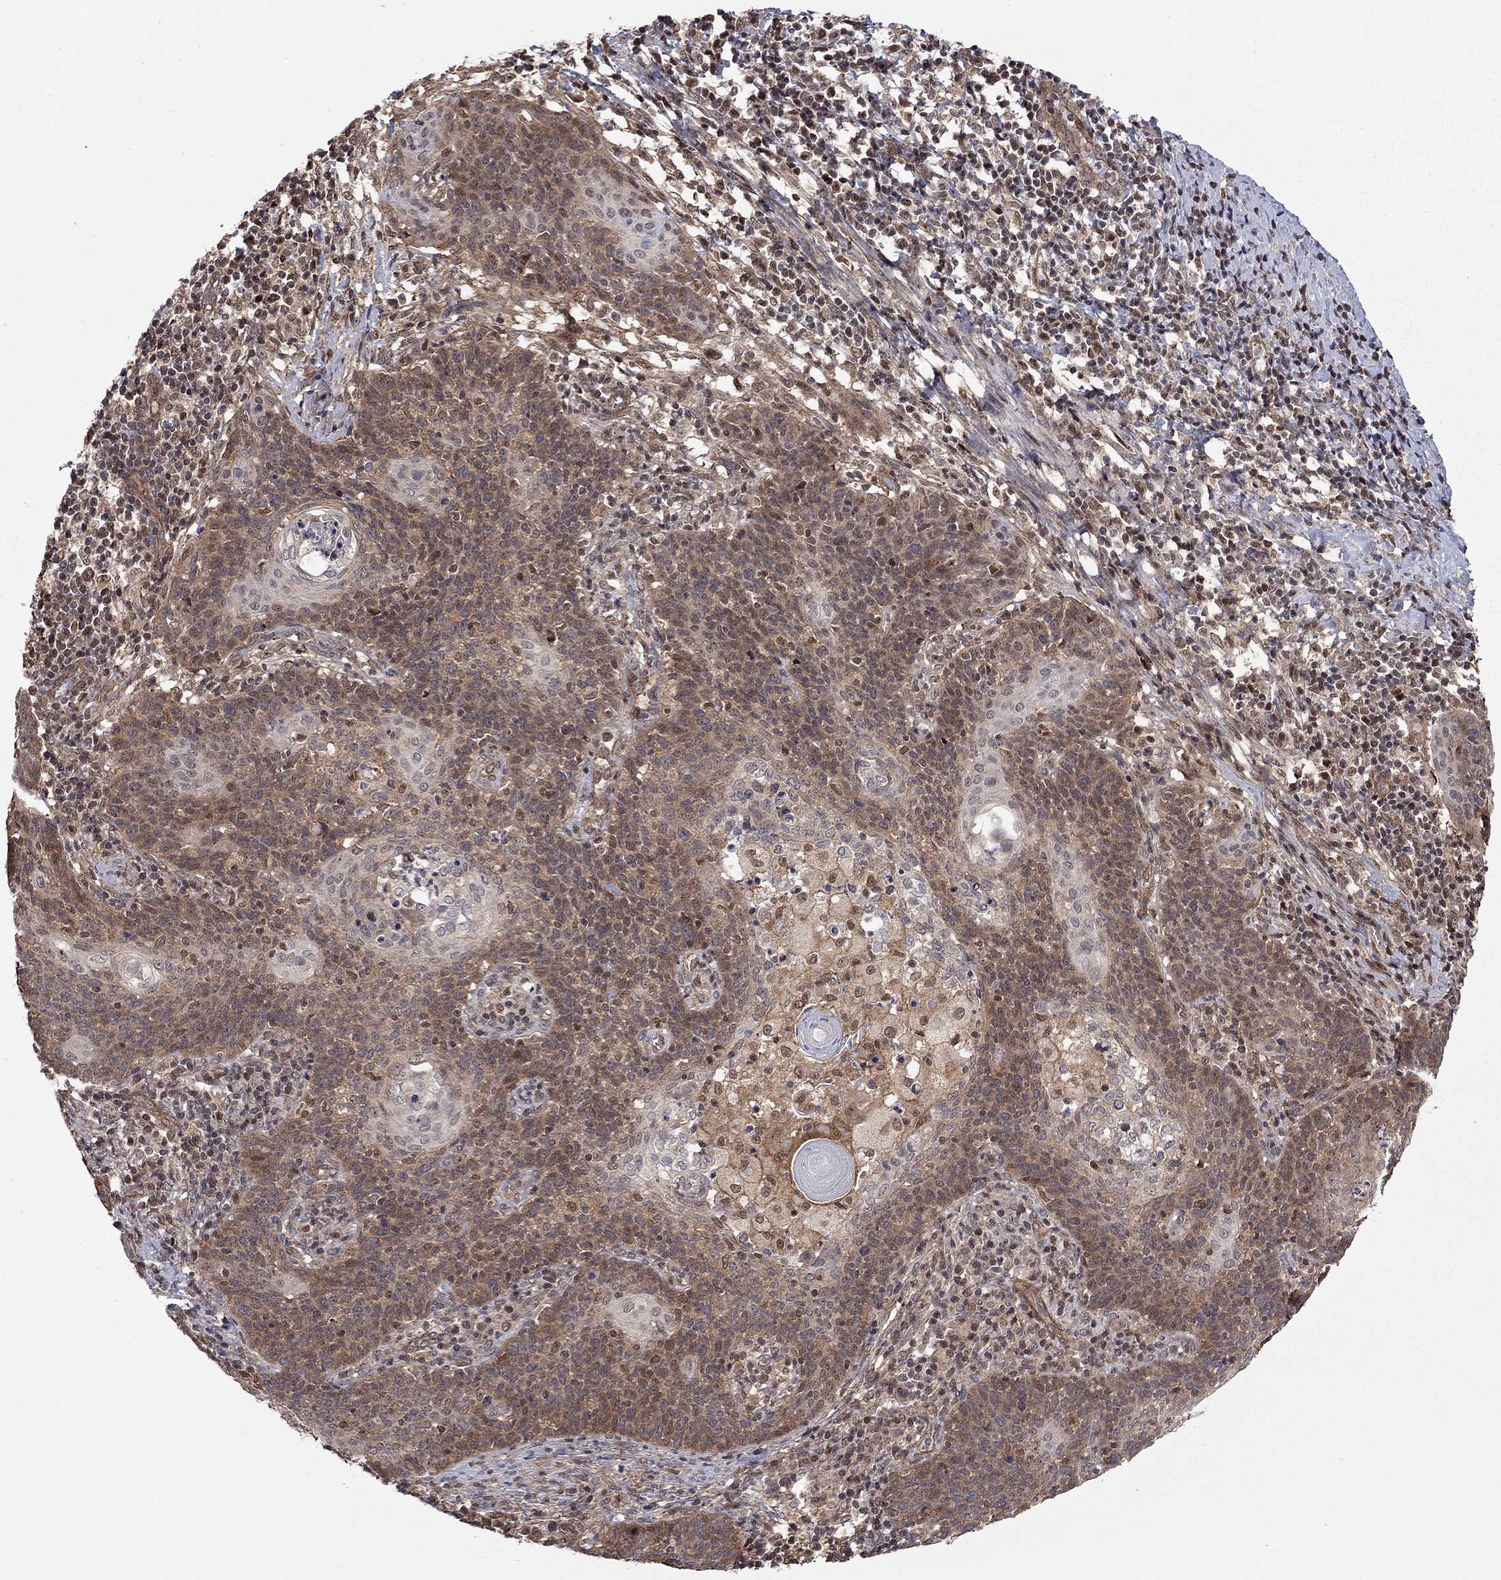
{"staining": {"intensity": "moderate", "quantity": "<25%", "location": "cytoplasmic/membranous,nuclear"}, "tissue": "cervical cancer", "cell_type": "Tumor cells", "image_type": "cancer", "snomed": [{"axis": "morphology", "description": "Squamous cell carcinoma, NOS"}, {"axis": "topography", "description": "Cervix"}], "caption": "Squamous cell carcinoma (cervical) stained for a protein (brown) reveals moderate cytoplasmic/membranous and nuclear positive expression in approximately <25% of tumor cells.", "gene": "TDP1", "patient": {"sex": "female", "age": 39}}